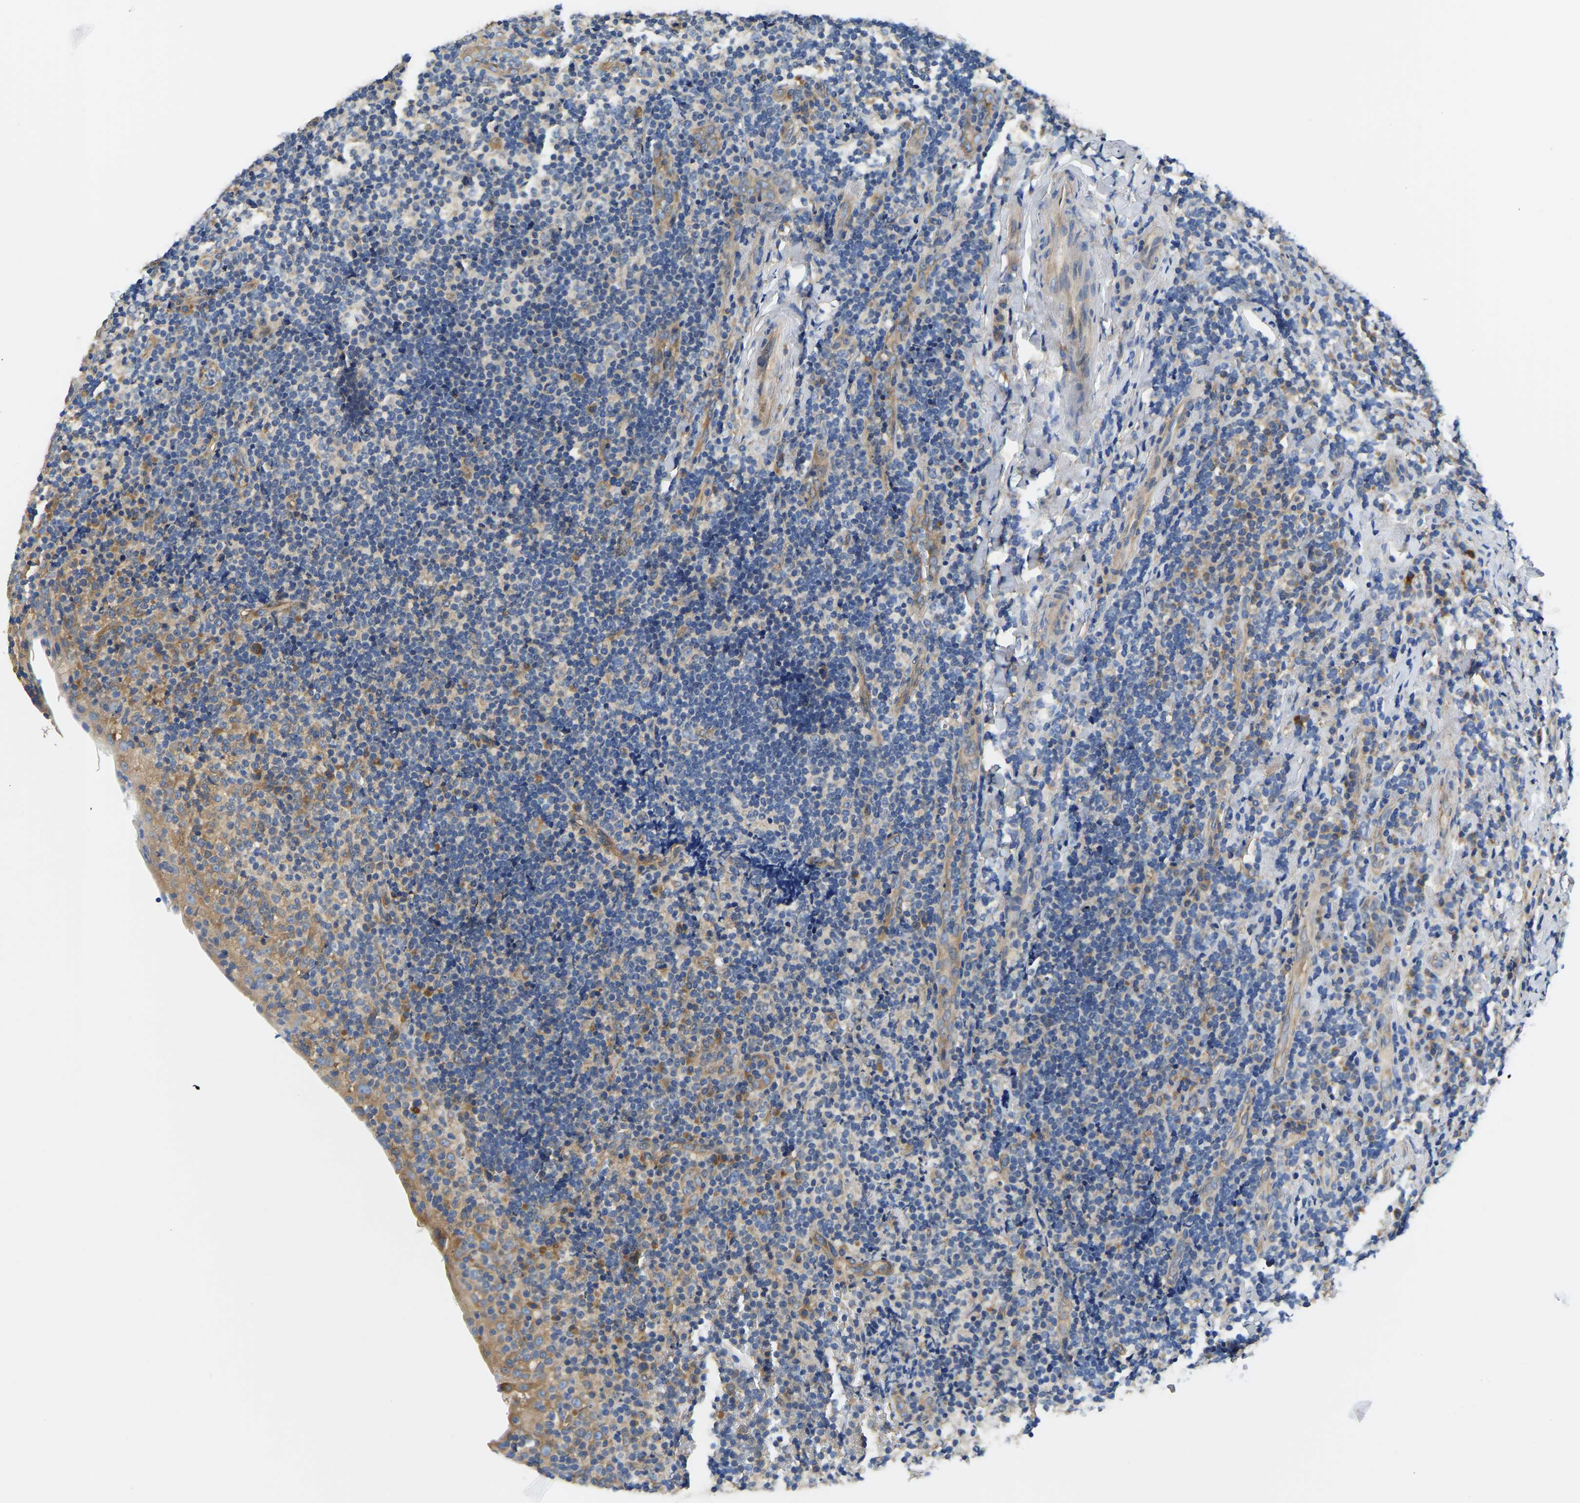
{"staining": {"intensity": "moderate", "quantity": ">75%", "location": "cytoplasmic/membranous"}, "tissue": "tonsil", "cell_type": "Germinal center cells", "image_type": "normal", "snomed": [{"axis": "morphology", "description": "Normal tissue, NOS"}, {"axis": "topography", "description": "Tonsil"}], "caption": "This photomicrograph shows immunohistochemistry staining of unremarkable human tonsil, with medium moderate cytoplasmic/membranous positivity in about >75% of germinal center cells.", "gene": "CSDE1", "patient": {"sex": "male", "age": 37}}